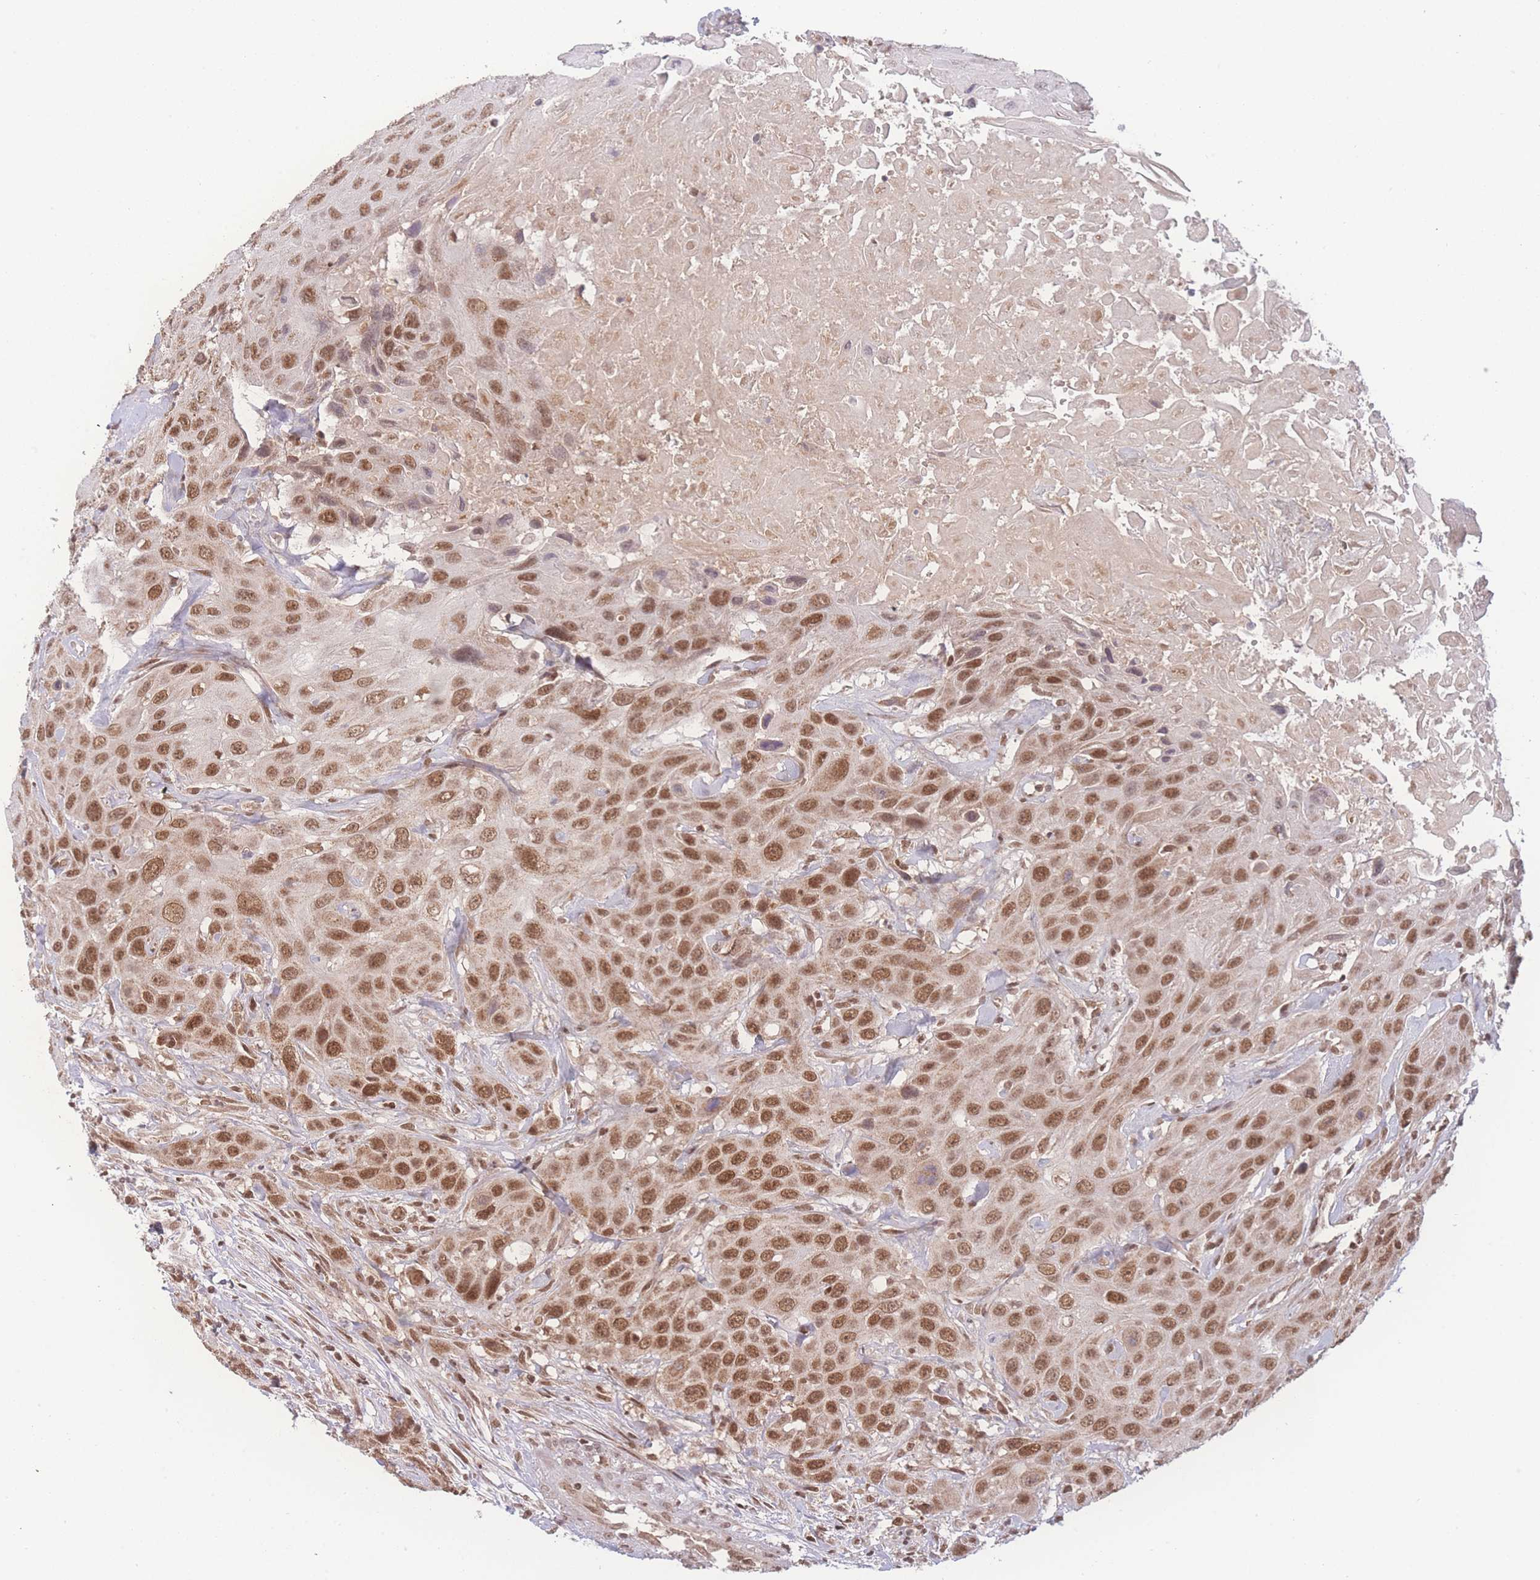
{"staining": {"intensity": "moderate", "quantity": ">75%", "location": "nuclear"}, "tissue": "head and neck cancer", "cell_type": "Tumor cells", "image_type": "cancer", "snomed": [{"axis": "morphology", "description": "Squamous cell carcinoma, NOS"}, {"axis": "topography", "description": "Head-Neck"}], "caption": "A photomicrograph showing moderate nuclear expression in about >75% of tumor cells in head and neck cancer (squamous cell carcinoma), as visualized by brown immunohistochemical staining.", "gene": "RAVER1", "patient": {"sex": "male", "age": 81}}